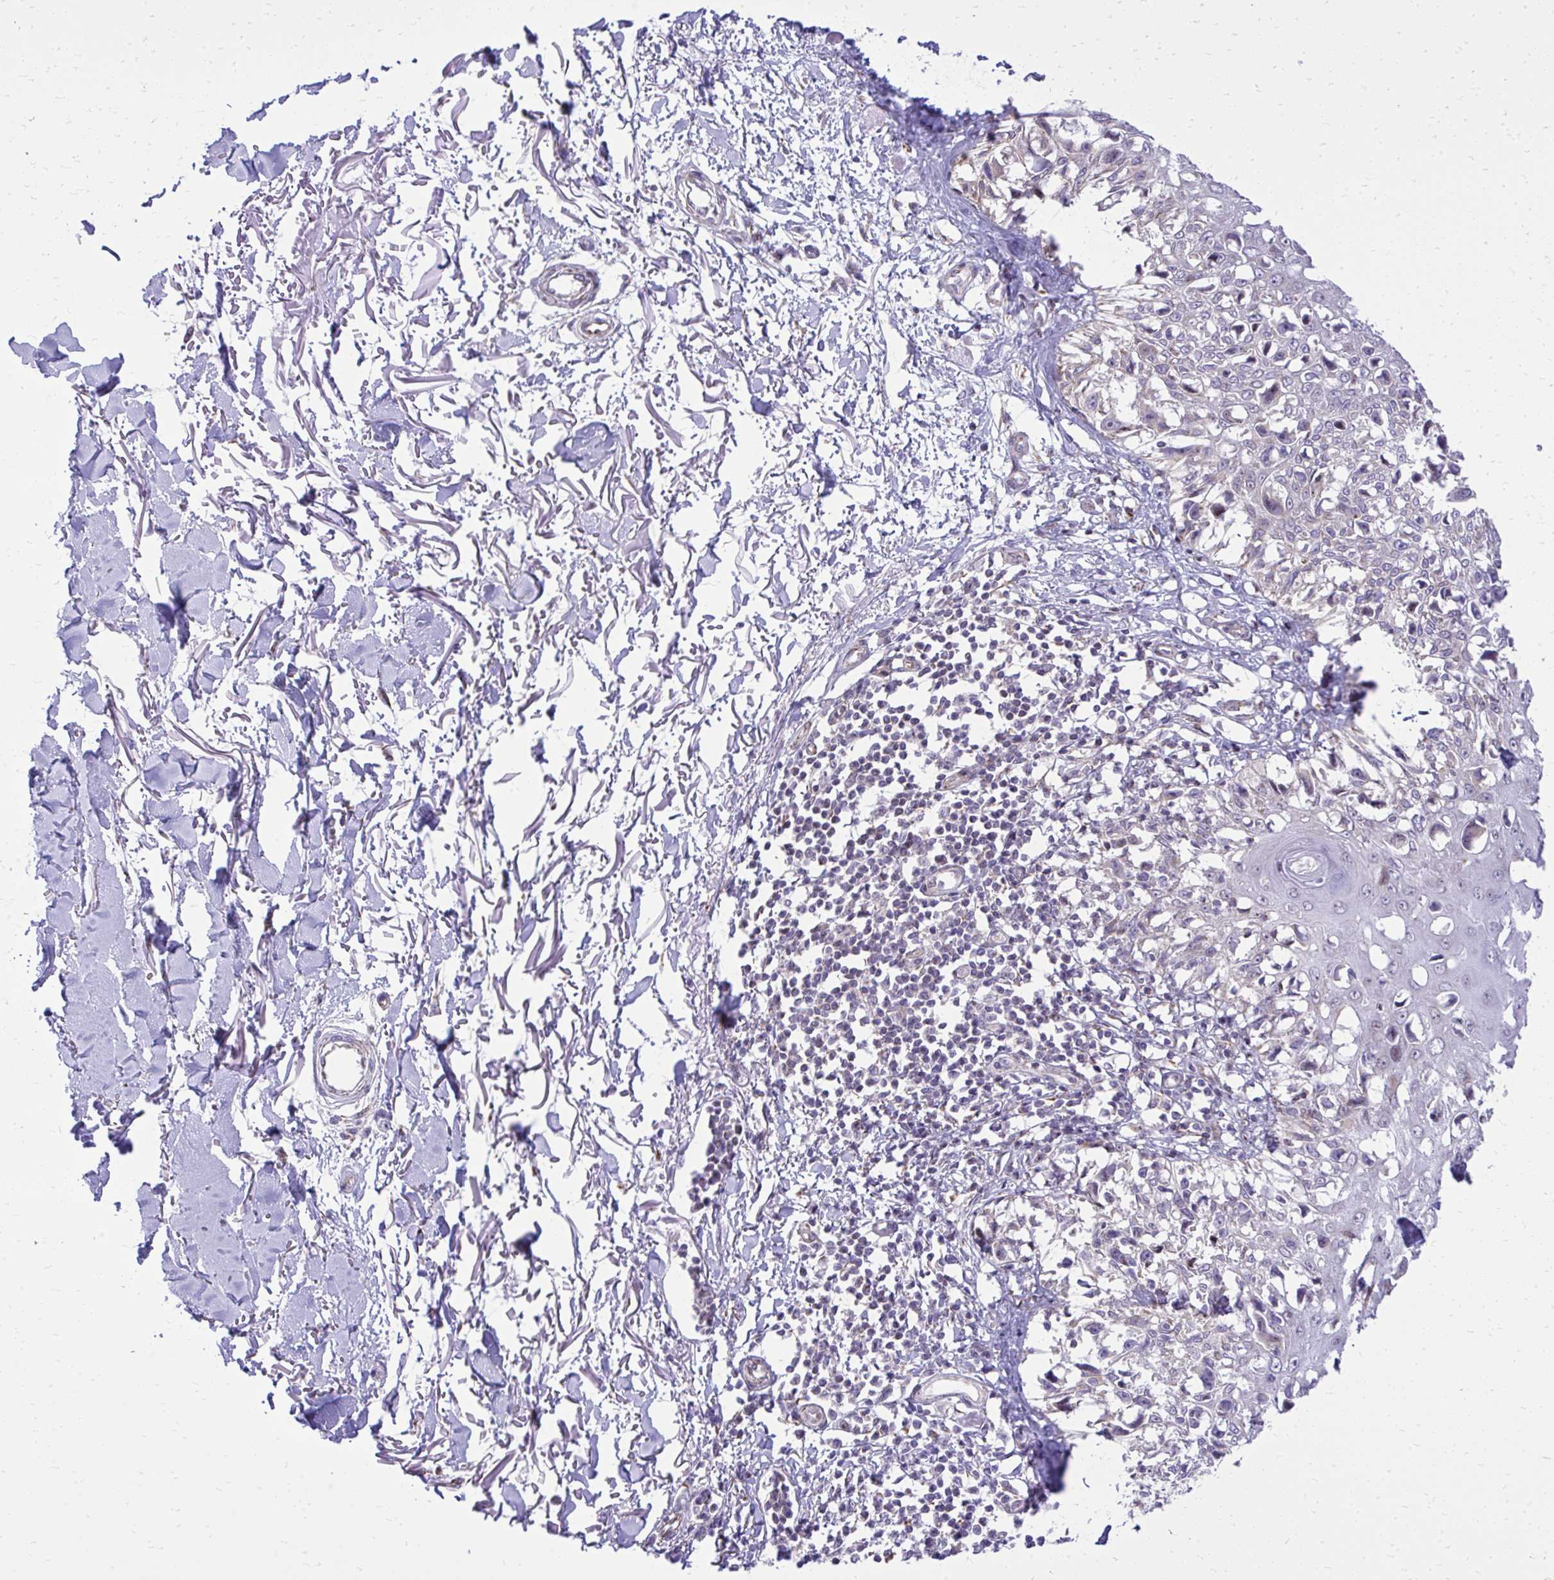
{"staining": {"intensity": "negative", "quantity": "none", "location": "none"}, "tissue": "melanoma", "cell_type": "Tumor cells", "image_type": "cancer", "snomed": [{"axis": "morphology", "description": "Malignant melanoma, NOS"}, {"axis": "topography", "description": "Skin"}], "caption": "This is an immunohistochemistry histopathology image of melanoma. There is no positivity in tumor cells.", "gene": "GPRIN3", "patient": {"sex": "male", "age": 73}}